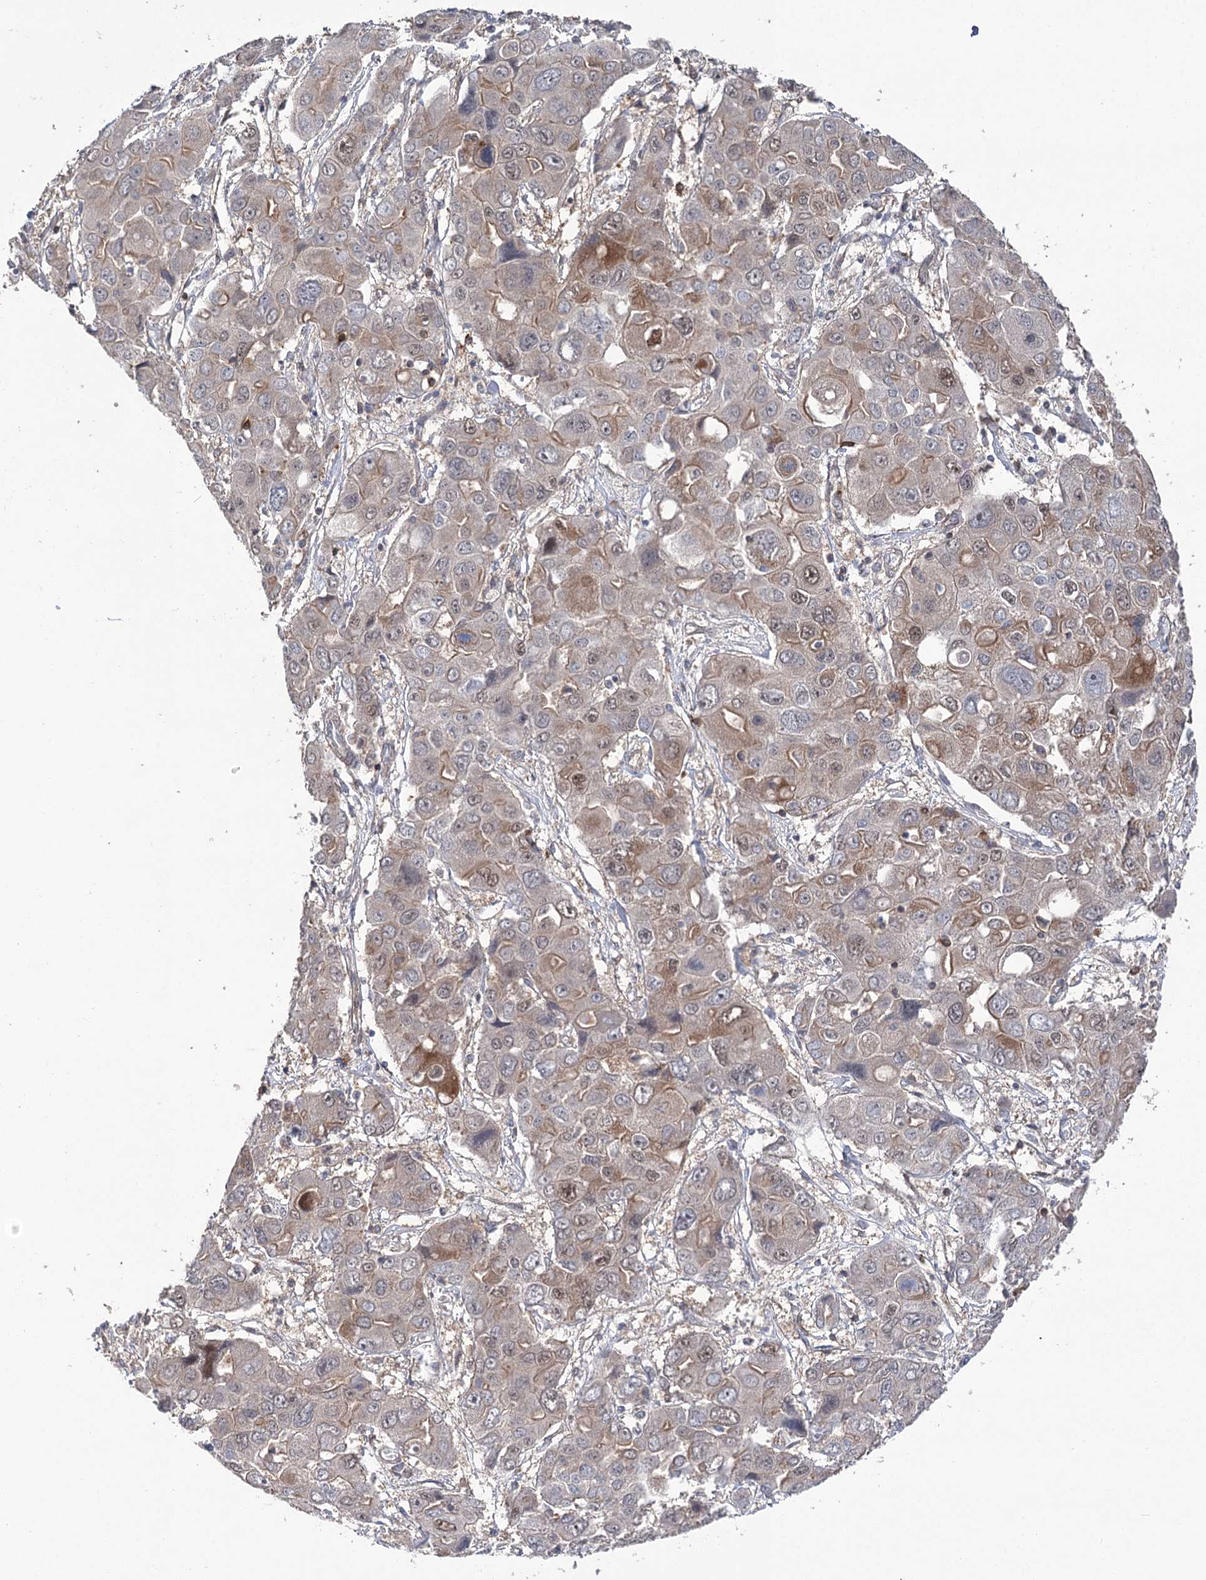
{"staining": {"intensity": "moderate", "quantity": "<25%", "location": "cytoplasmic/membranous,nuclear"}, "tissue": "liver cancer", "cell_type": "Tumor cells", "image_type": "cancer", "snomed": [{"axis": "morphology", "description": "Cholangiocarcinoma"}, {"axis": "topography", "description": "Liver"}], "caption": "This is a micrograph of immunohistochemistry (IHC) staining of liver cholangiocarcinoma, which shows moderate positivity in the cytoplasmic/membranous and nuclear of tumor cells.", "gene": "STX6", "patient": {"sex": "male", "age": 67}}